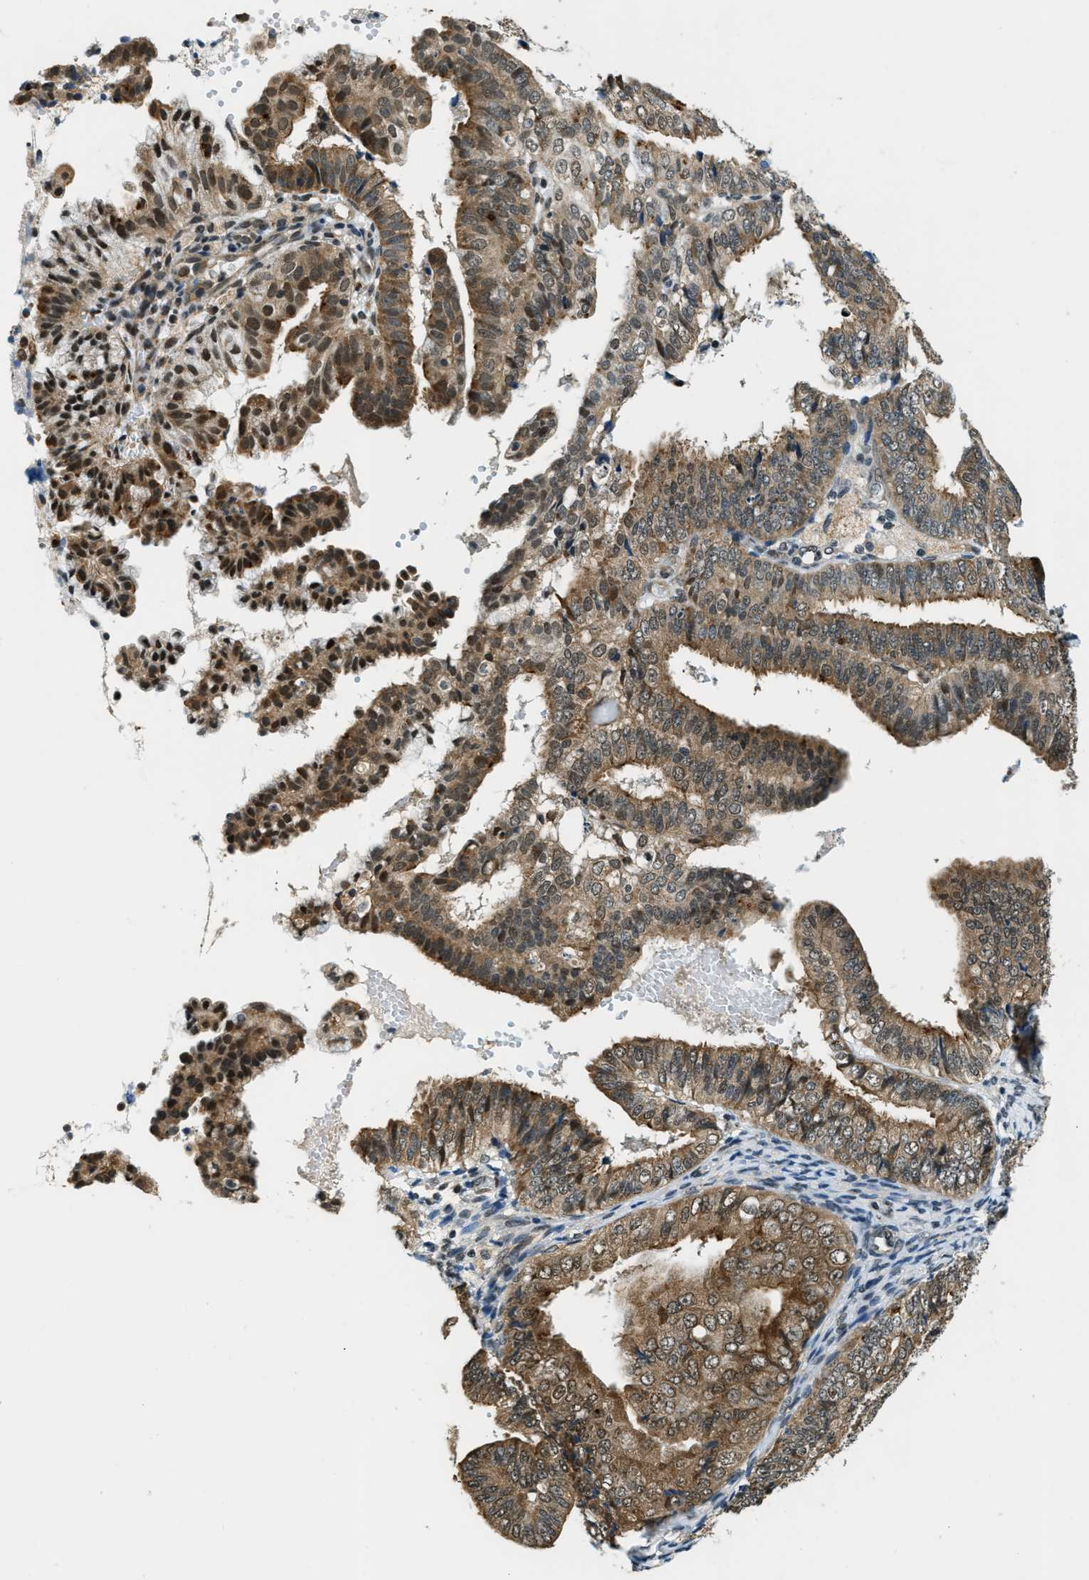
{"staining": {"intensity": "moderate", "quantity": ">75%", "location": "cytoplasmic/membranous,nuclear"}, "tissue": "endometrial cancer", "cell_type": "Tumor cells", "image_type": "cancer", "snomed": [{"axis": "morphology", "description": "Adenocarcinoma, NOS"}, {"axis": "topography", "description": "Endometrium"}], "caption": "An immunohistochemistry micrograph of tumor tissue is shown. Protein staining in brown labels moderate cytoplasmic/membranous and nuclear positivity in endometrial cancer (adenocarcinoma) within tumor cells. (DAB = brown stain, brightfield microscopy at high magnification).", "gene": "RAB11FIP1", "patient": {"sex": "female", "age": 63}}